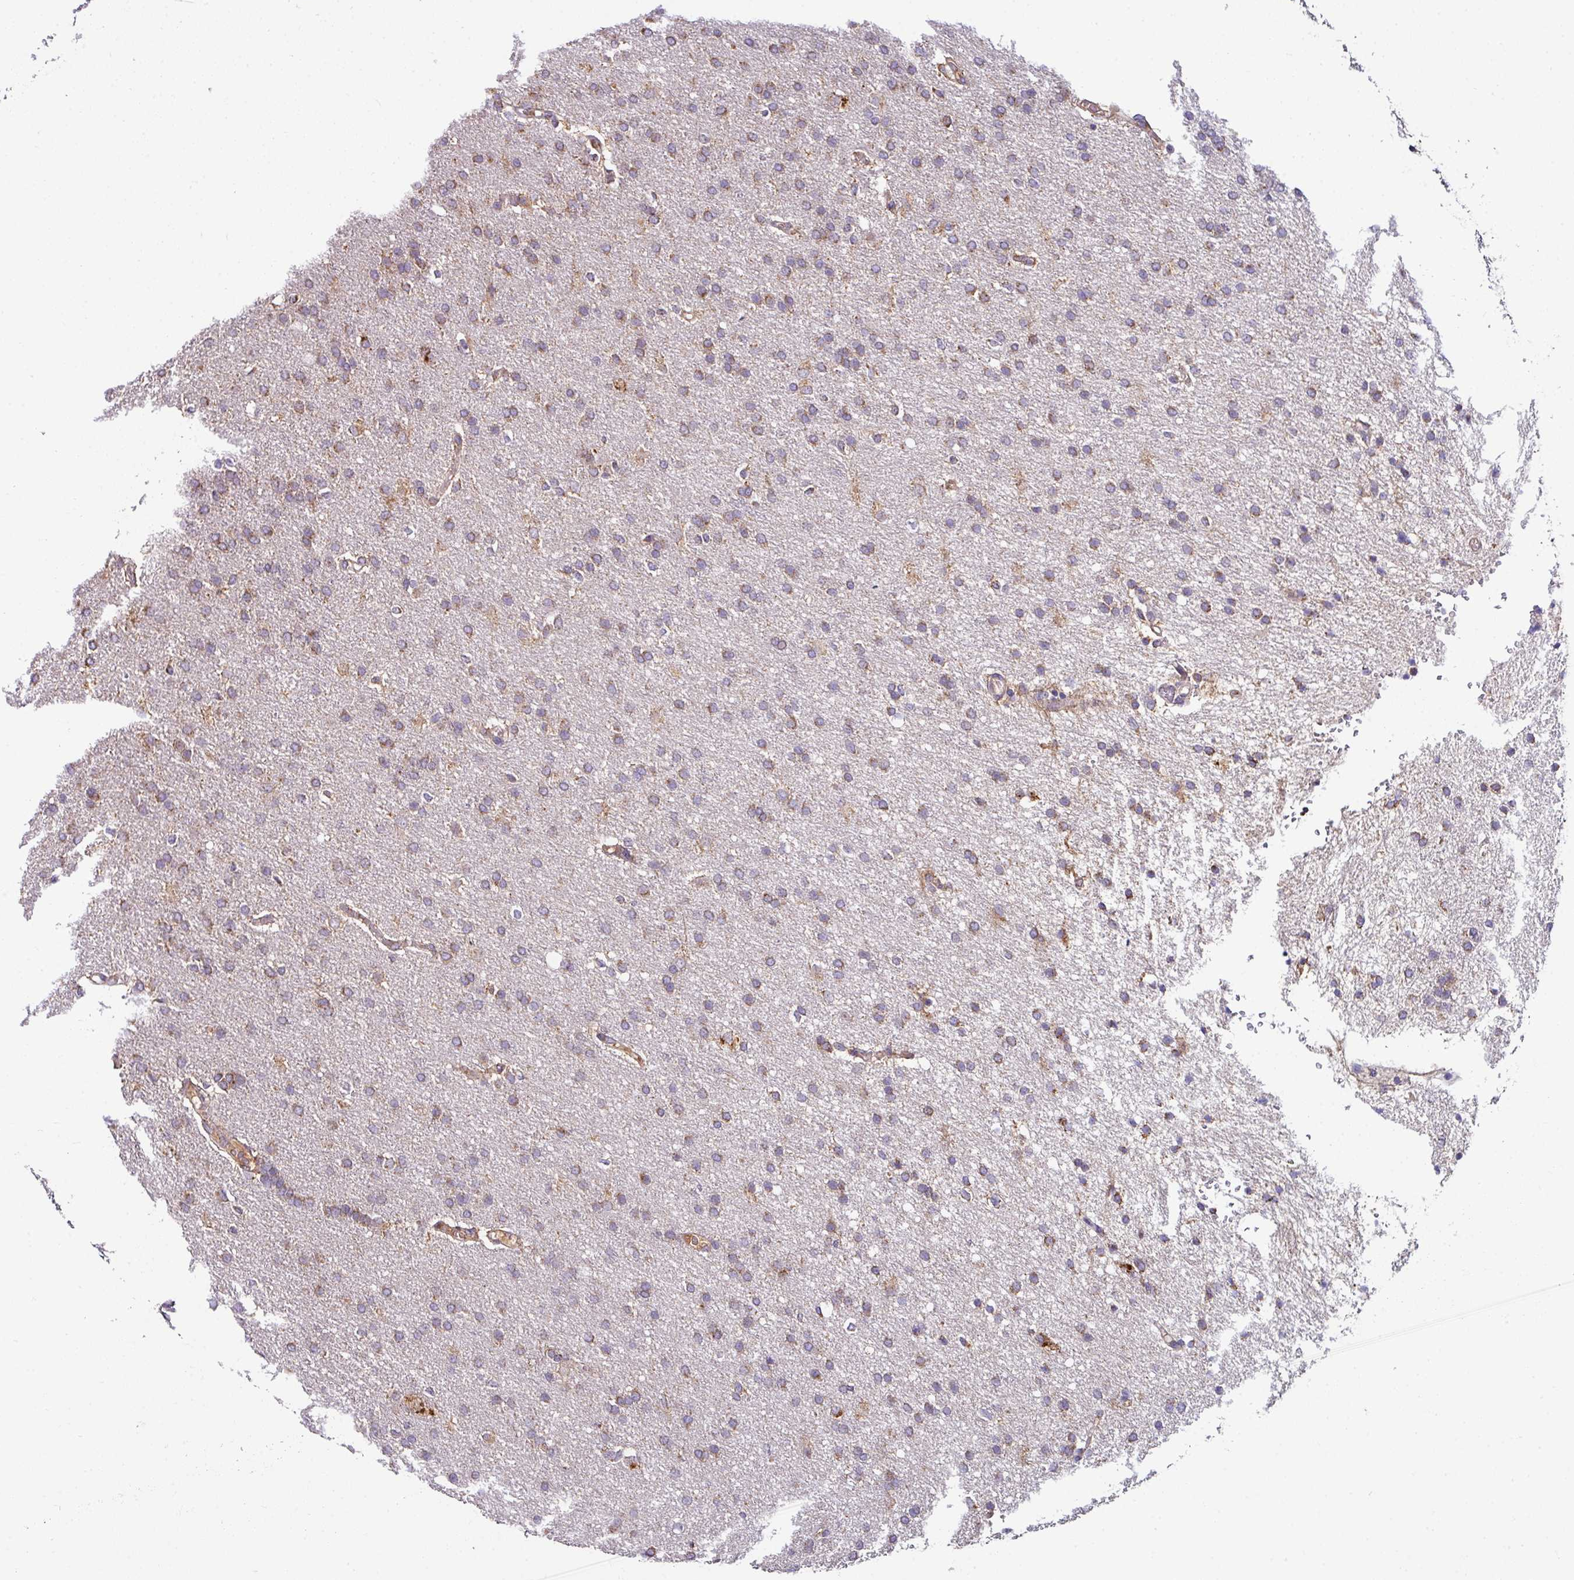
{"staining": {"intensity": "weak", "quantity": ">75%", "location": "cytoplasmic/membranous"}, "tissue": "glioma", "cell_type": "Tumor cells", "image_type": "cancer", "snomed": [{"axis": "morphology", "description": "Glioma, malignant, High grade"}, {"axis": "topography", "description": "Brain"}], "caption": "Weak cytoplasmic/membranous expression is appreciated in approximately >75% of tumor cells in high-grade glioma (malignant).", "gene": "CPD", "patient": {"sex": "male", "age": 72}}